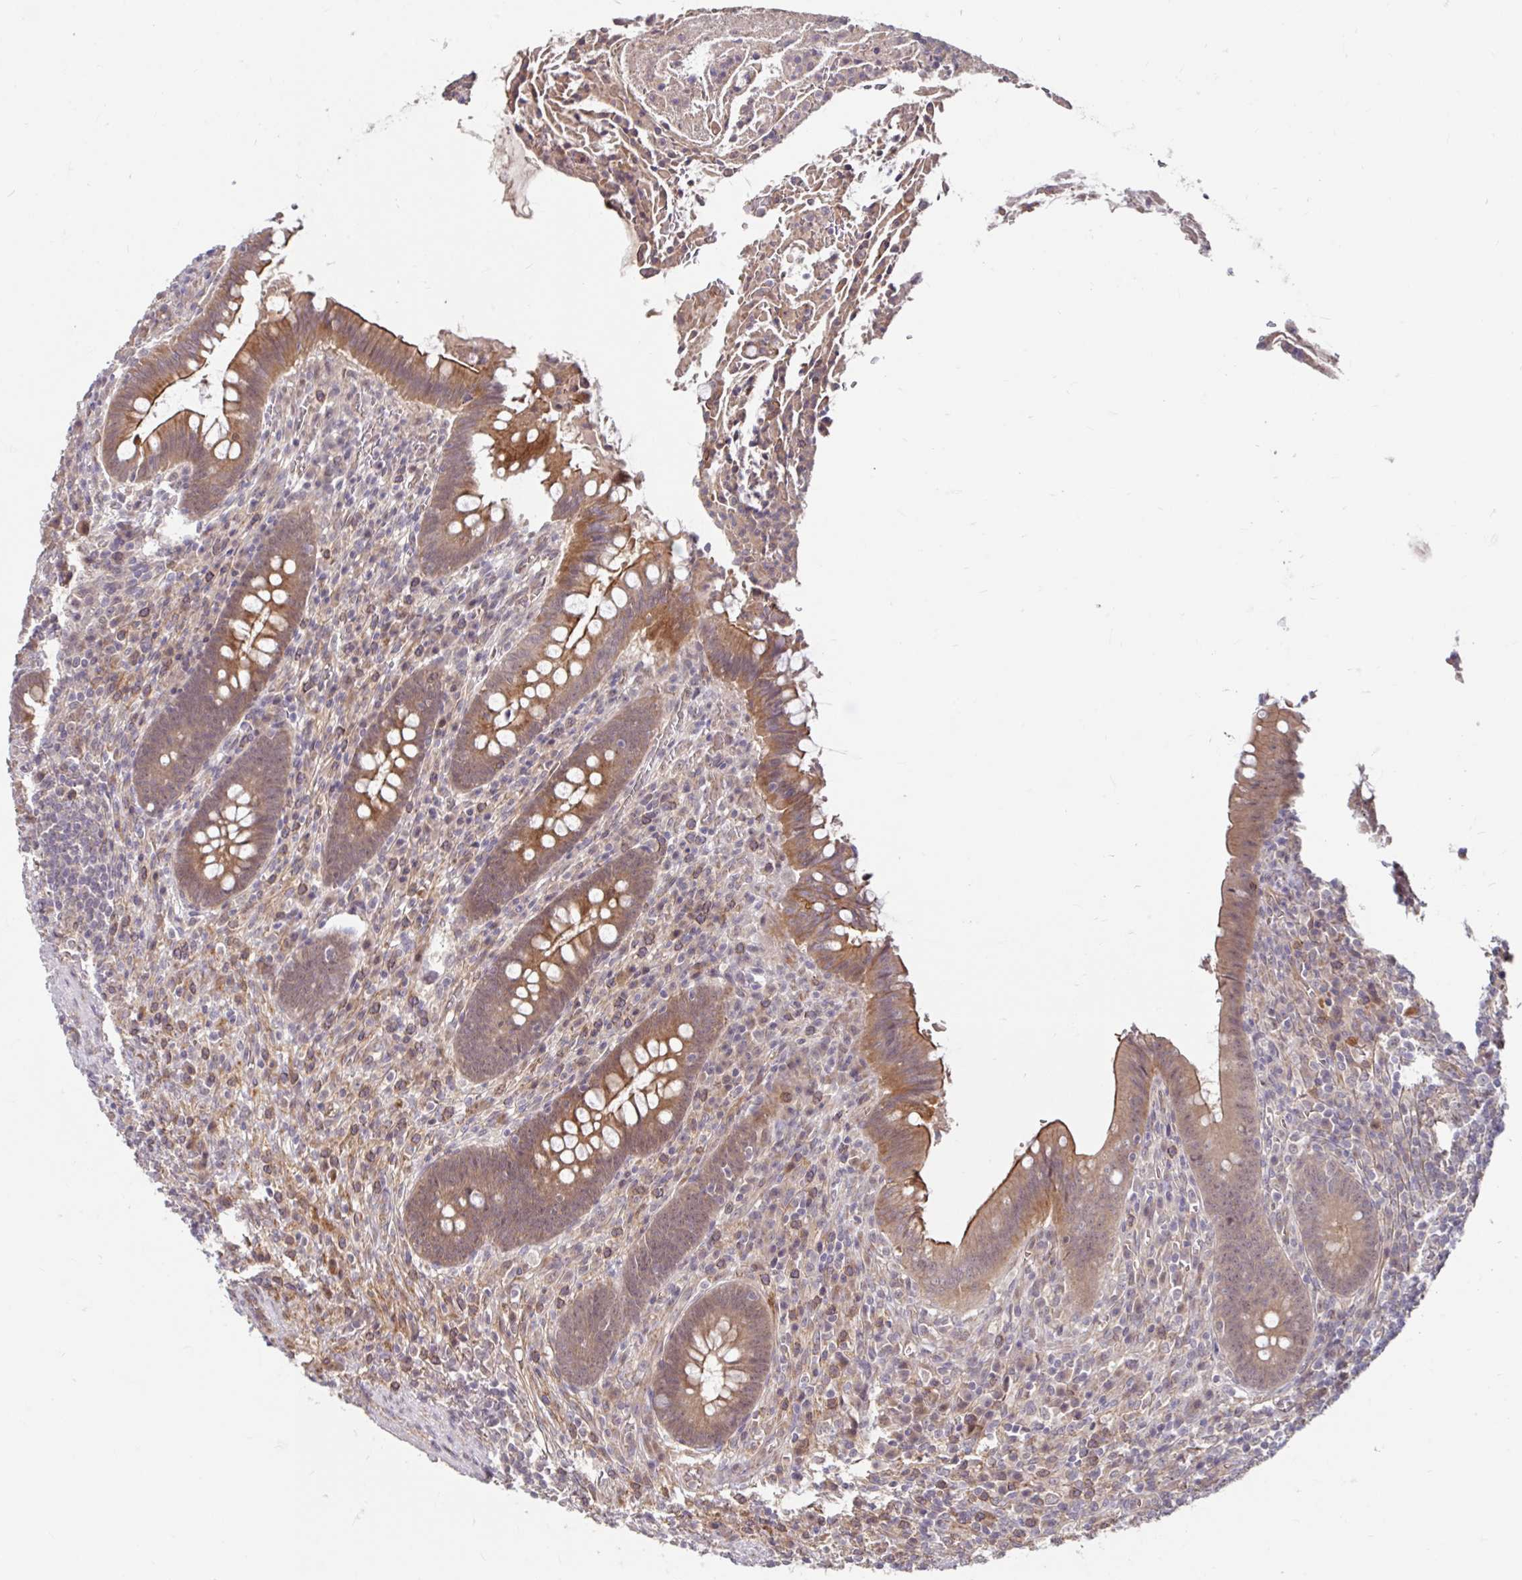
{"staining": {"intensity": "moderate", "quantity": ">75%", "location": "cytoplasmic/membranous"}, "tissue": "appendix", "cell_type": "Glandular cells", "image_type": "normal", "snomed": [{"axis": "morphology", "description": "Normal tissue, NOS"}, {"axis": "topography", "description": "Appendix"}], "caption": "Protein expression analysis of unremarkable human appendix reveals moderate cytoplasmic/membranous expression in about >75% of glandular cells. The staining is performed using DAB brown chromogen to label protein expression. The nuclei are counter-stained blue using hematoxylin.", "gene": "STYXL1", "patient": {"sex": "female", "age": 43}}